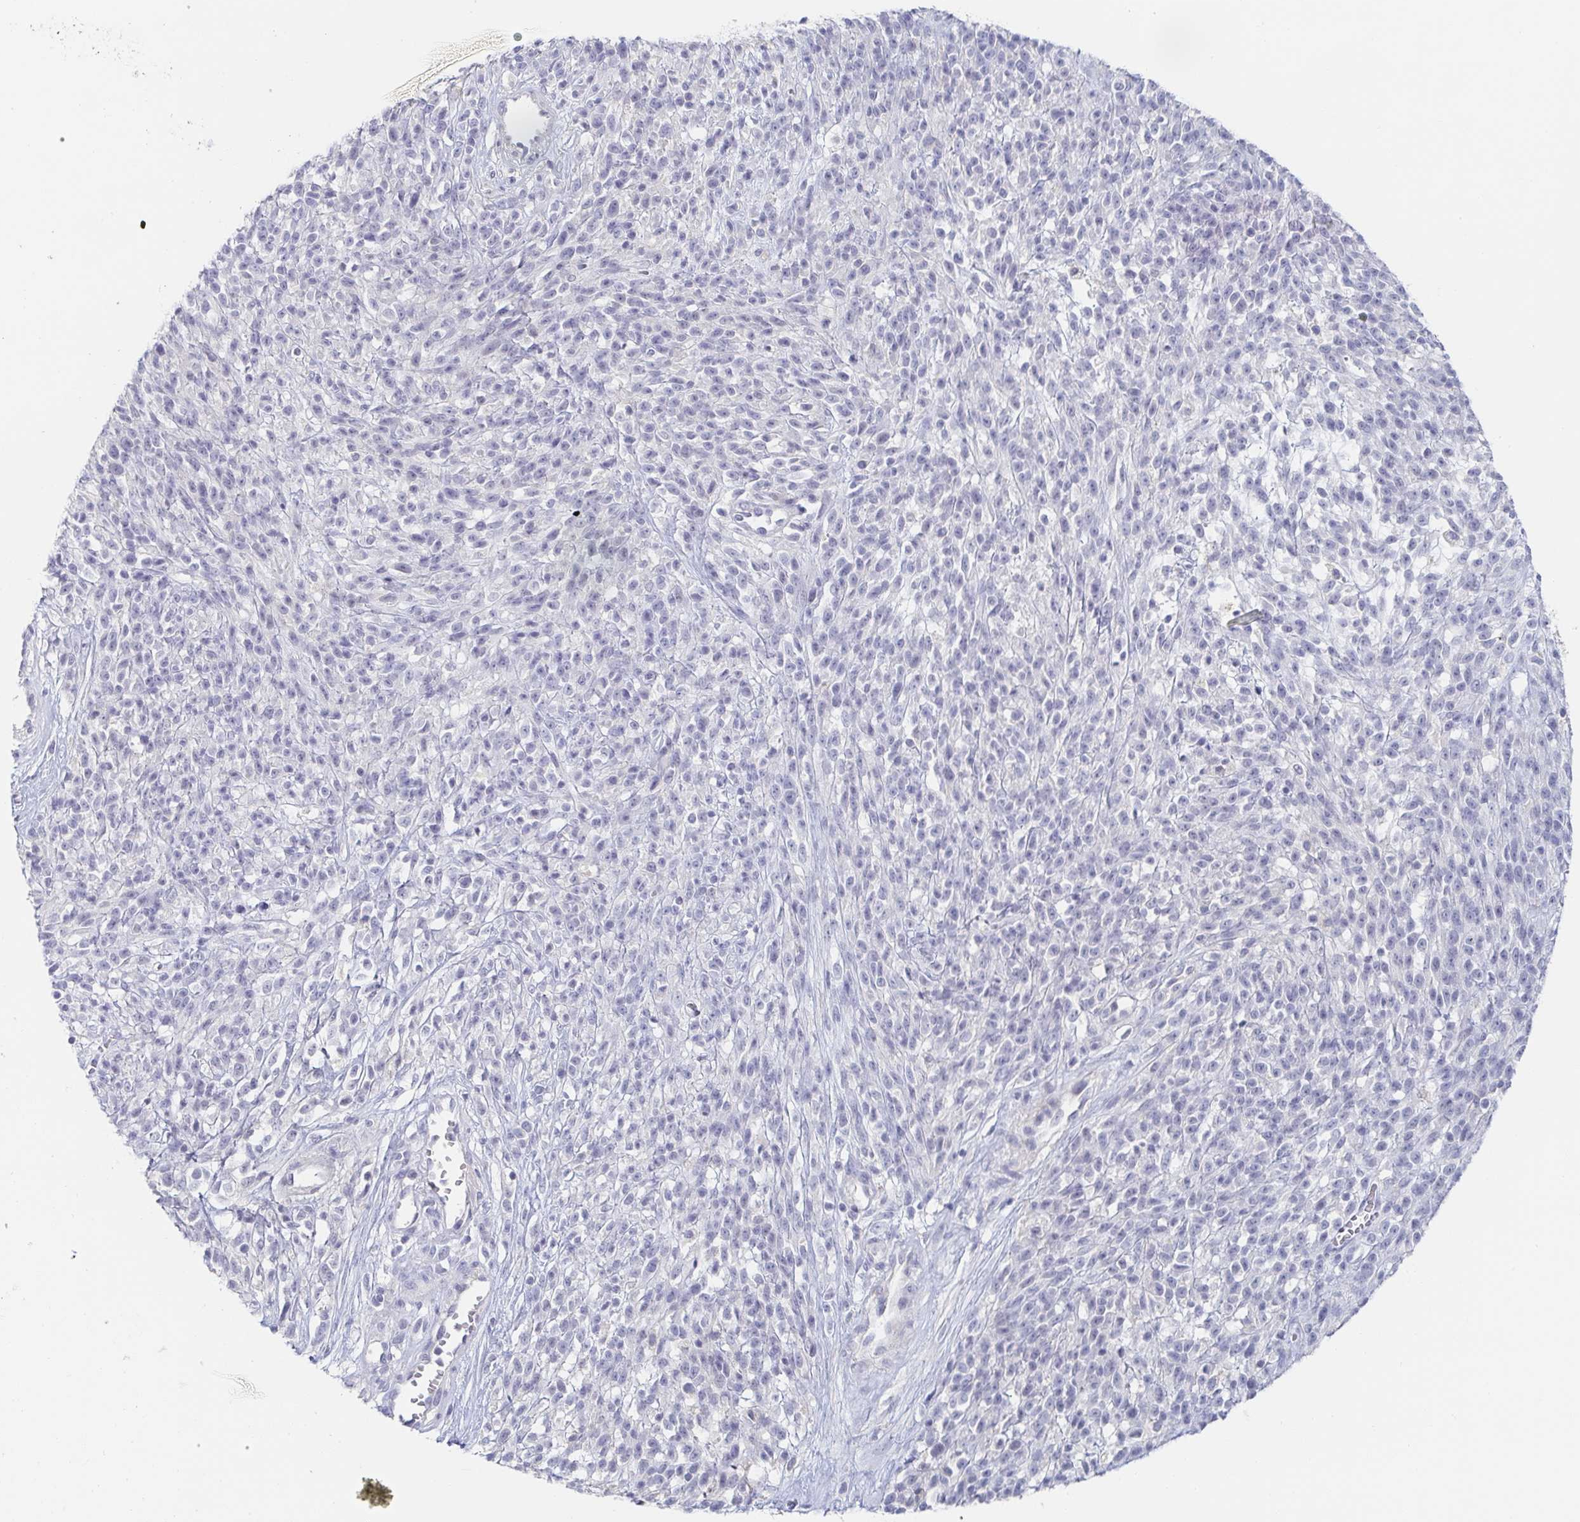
{"staining": {"intensity": "negative", "quantity": "none", "location": "none"}, "tissue": "melanoma", "cell_type": "Tumor cells", "image_type": "cancer", "snomed": [{"axis": "morphology", "description": "Malignant melanoma, NOS"}, {"axis": "topography", "description": "Skin"}, {"axis": "topography", "description": "Skin of trunk"}], "caption": "Human melanoma stained for a protein using IHC demonstrates no expression in tumor cells.", "gene": "RHOV", "patient": {"sex": "male", "age": 74}}